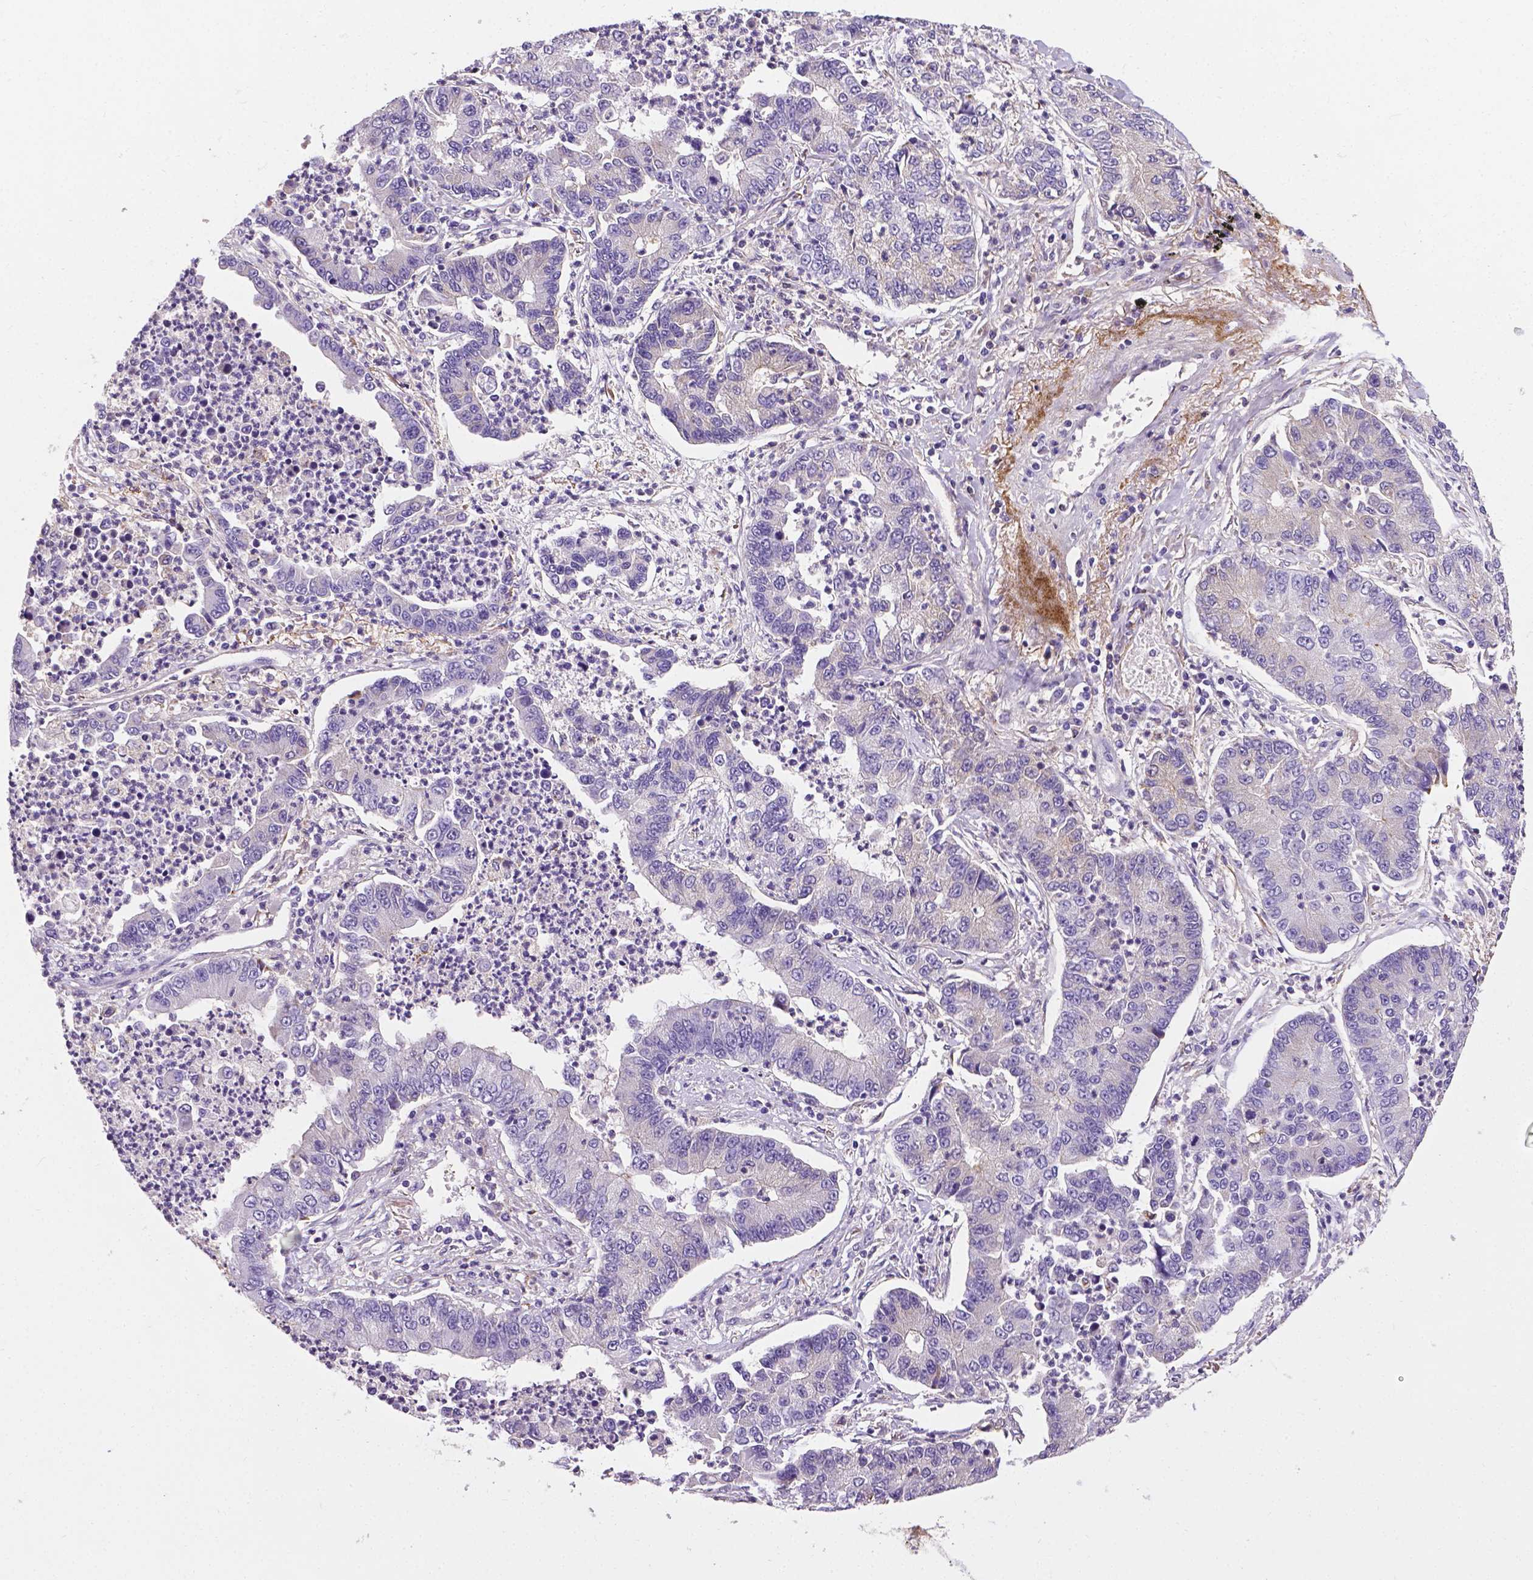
{"staining": {"intensity": "negative", "quantity": "none", "location": "none"}, "tissue": "lung cancer", "cell_type": "Tumor cells", "image_type": "cancer", "snomed": [{"axis": "morphology", "description": "Adenocarcinoma, NOS"}, {"axis": "topography", "description": "Lung"}], "caption": "An immunohistochemistry (IHC) image of lung cancer is shown. There is no staining in tumor cells of lung cancer.", "gene": "APOE", "patient": {"sex": "female", "age": 57}}